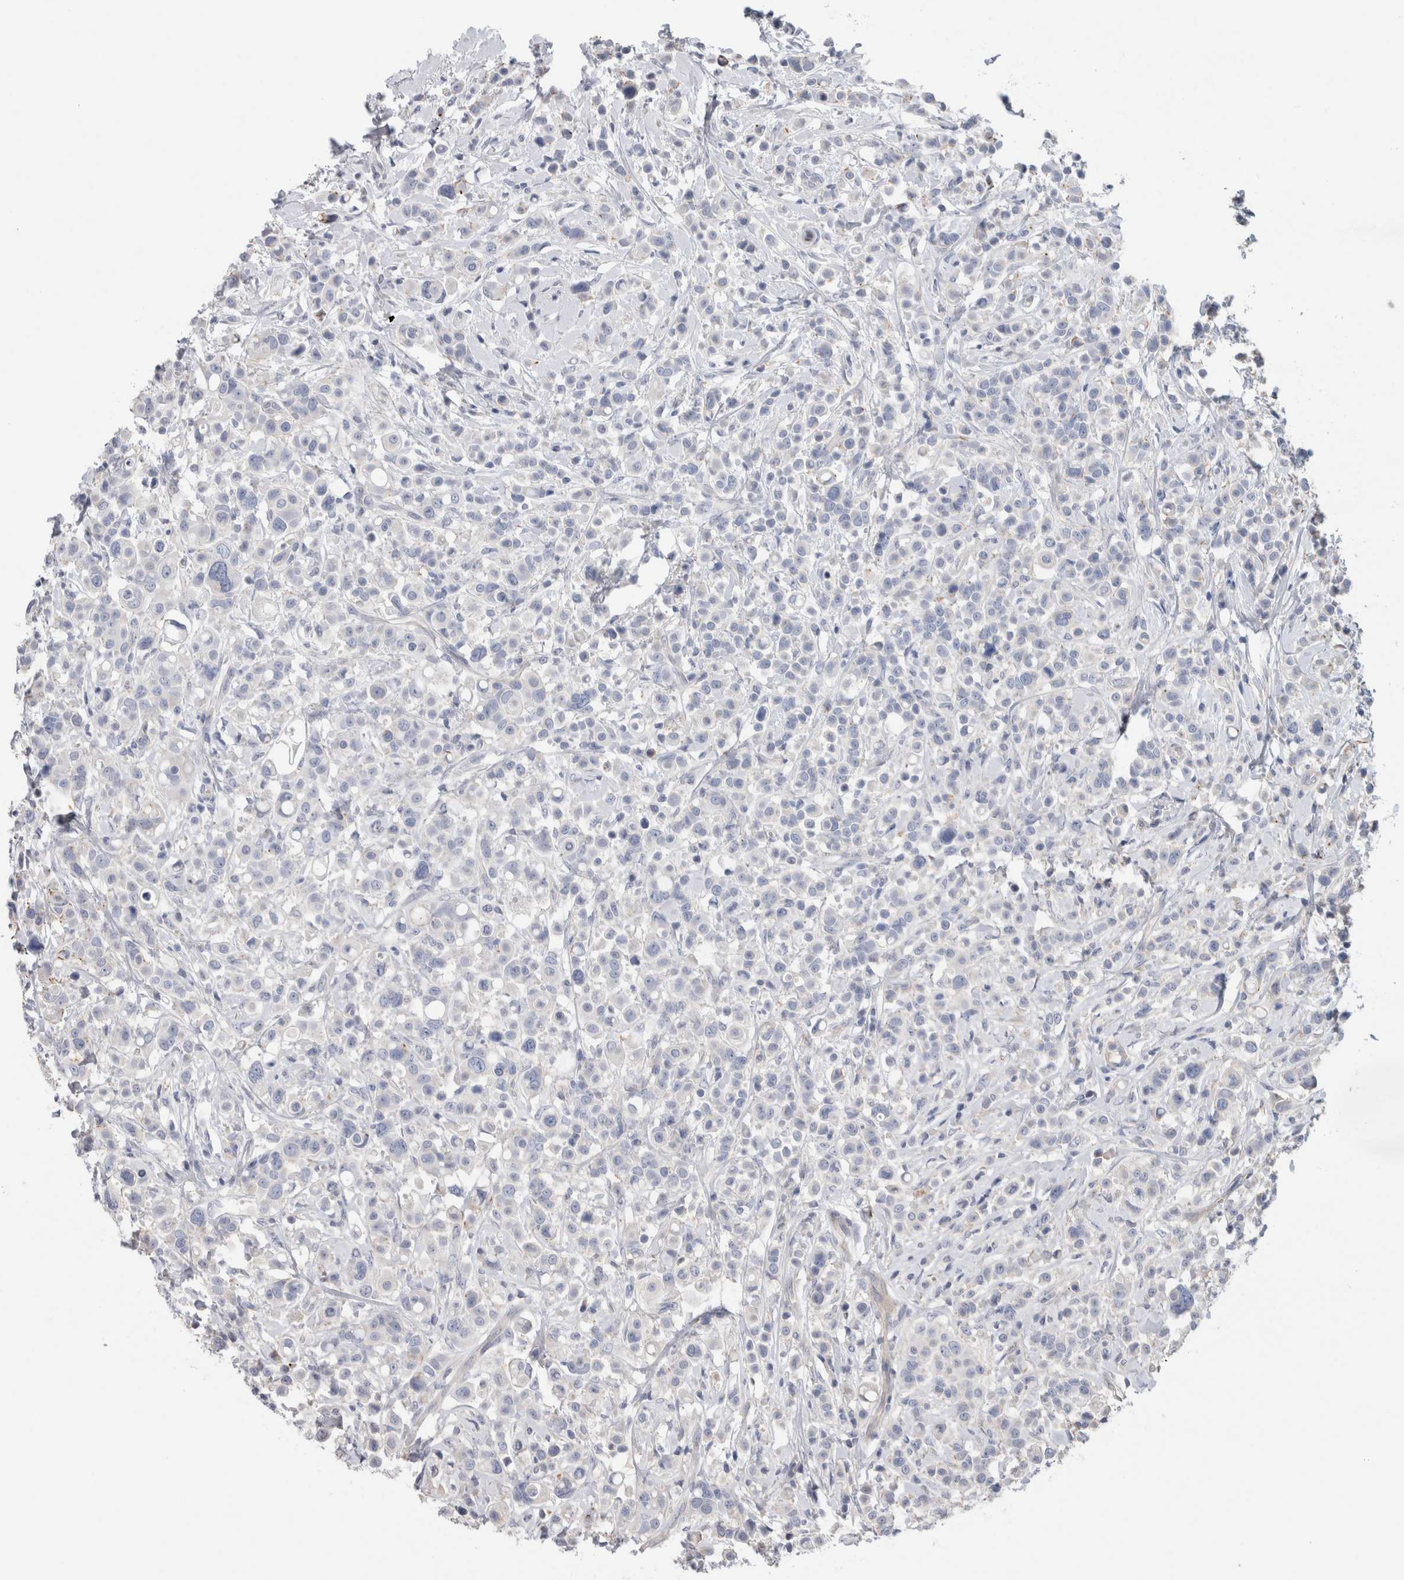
{"staining": {"intensity": "negative", "quantity": "none", "location": "none"}, "tissue": "breast cancer", "cell_type": "Tumor cells", "image_type": "cancer", "snomed": [{"axis": "morphology", "description": "Duct carcinoma"}, {"axis": "topography", "description": "Breast"}], "caption": "This image is of breast cancer stained with immunohistochemistry to label a protein in brown with the nuclei are counter-stained blue. There is no expression in tumor cells.", "gene": "TARBP1", "patient": {"sex": "female", "age": 27}}